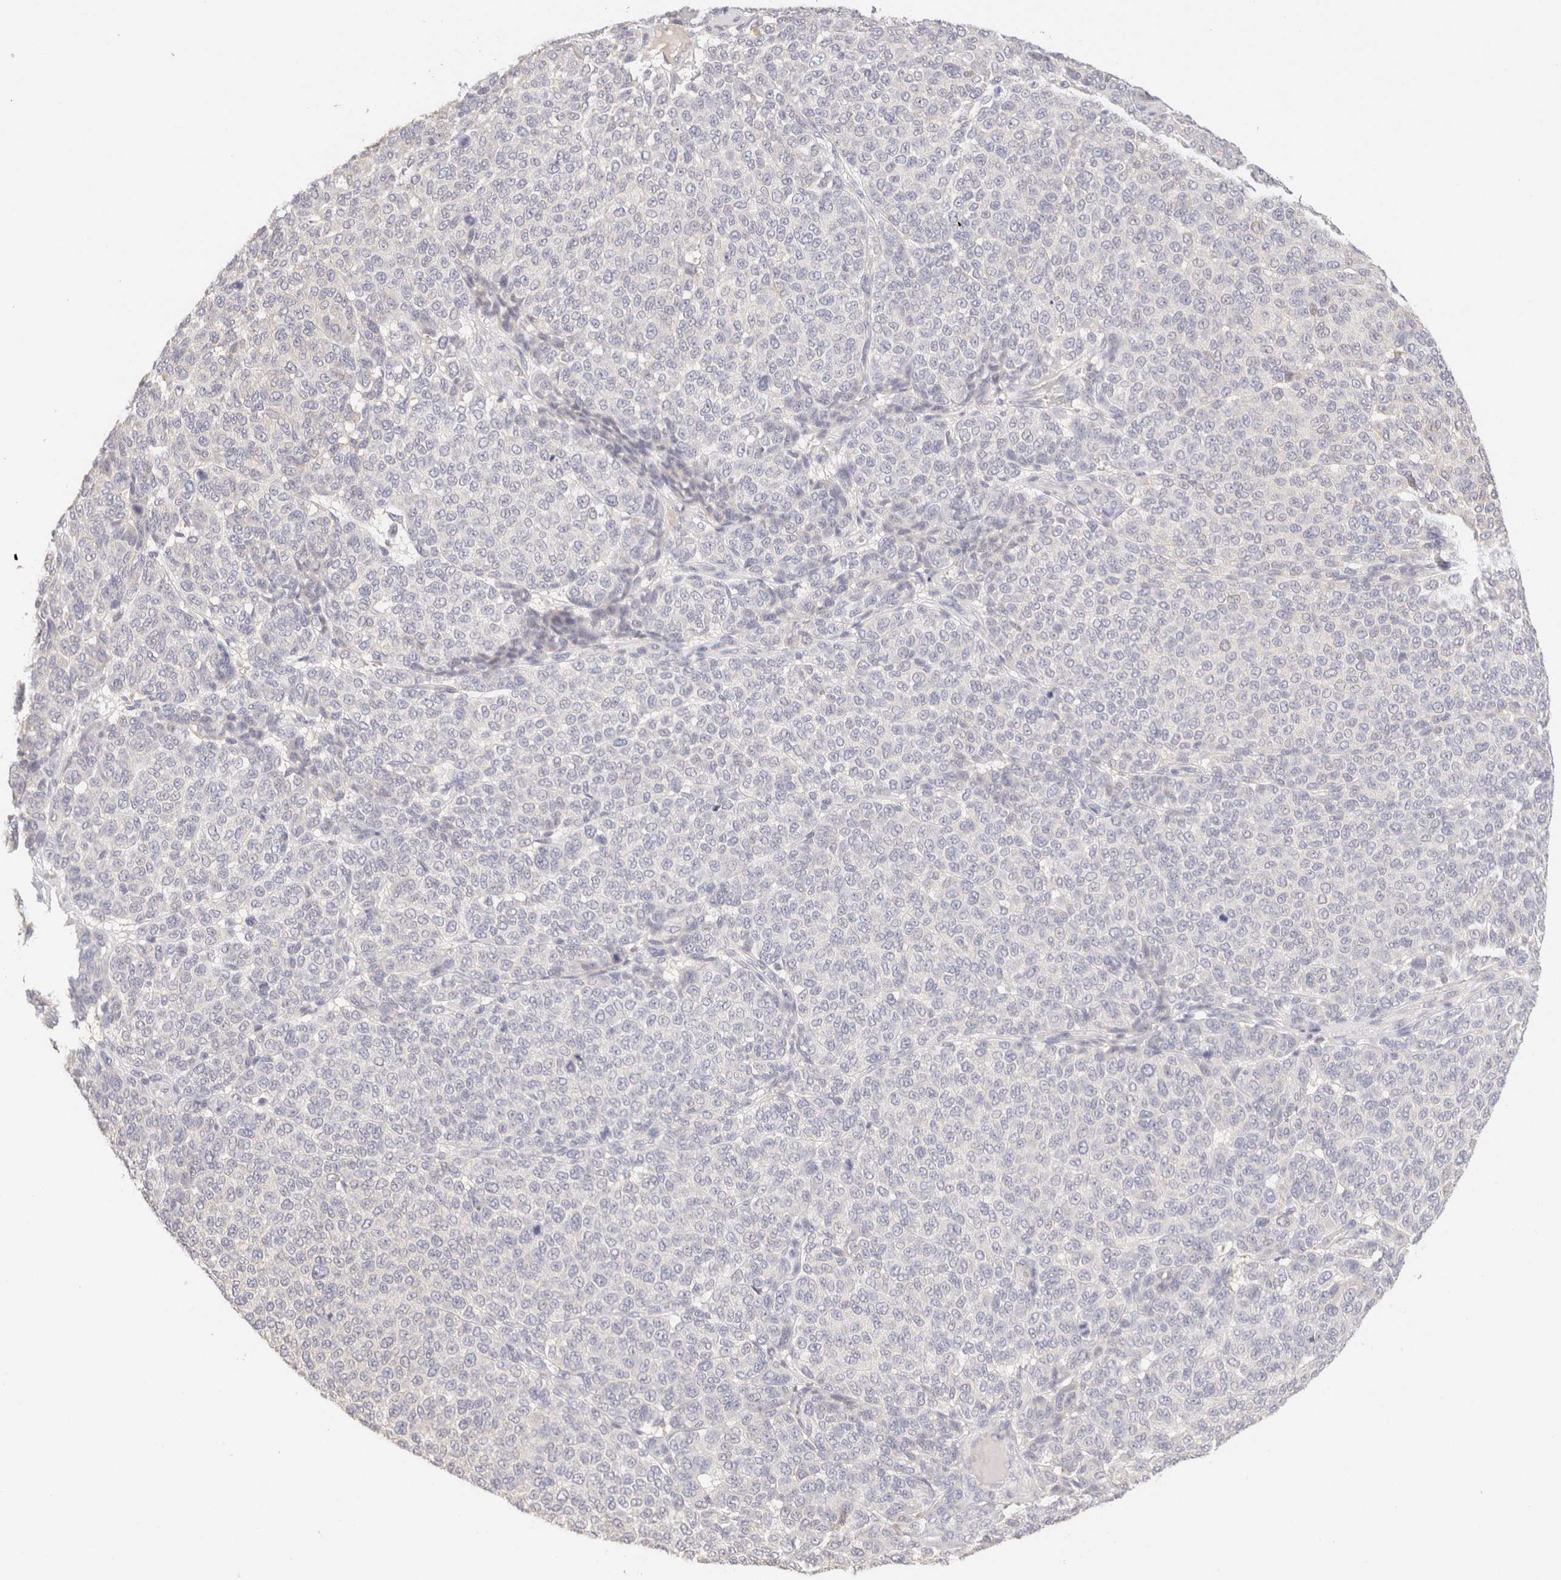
{"staining": {"intensity": "negative", "quantity": "none", "location": "none"}, "tissue": "melanoma", "cell_type": "Tumor cells", "image_type": "cancer", "snomed": [{"axis": "morphology", "description": "Malignant melanoma, NOS"}, {"axis": "topography", "description": "Skin"}], "caption": "IHC histopathology image of melanoma stained for a protein (brown), which exhibits no positivity in tumor cells.", "gene": "SCGB2A2", "patient": {"sex": "male", "age": 59}}